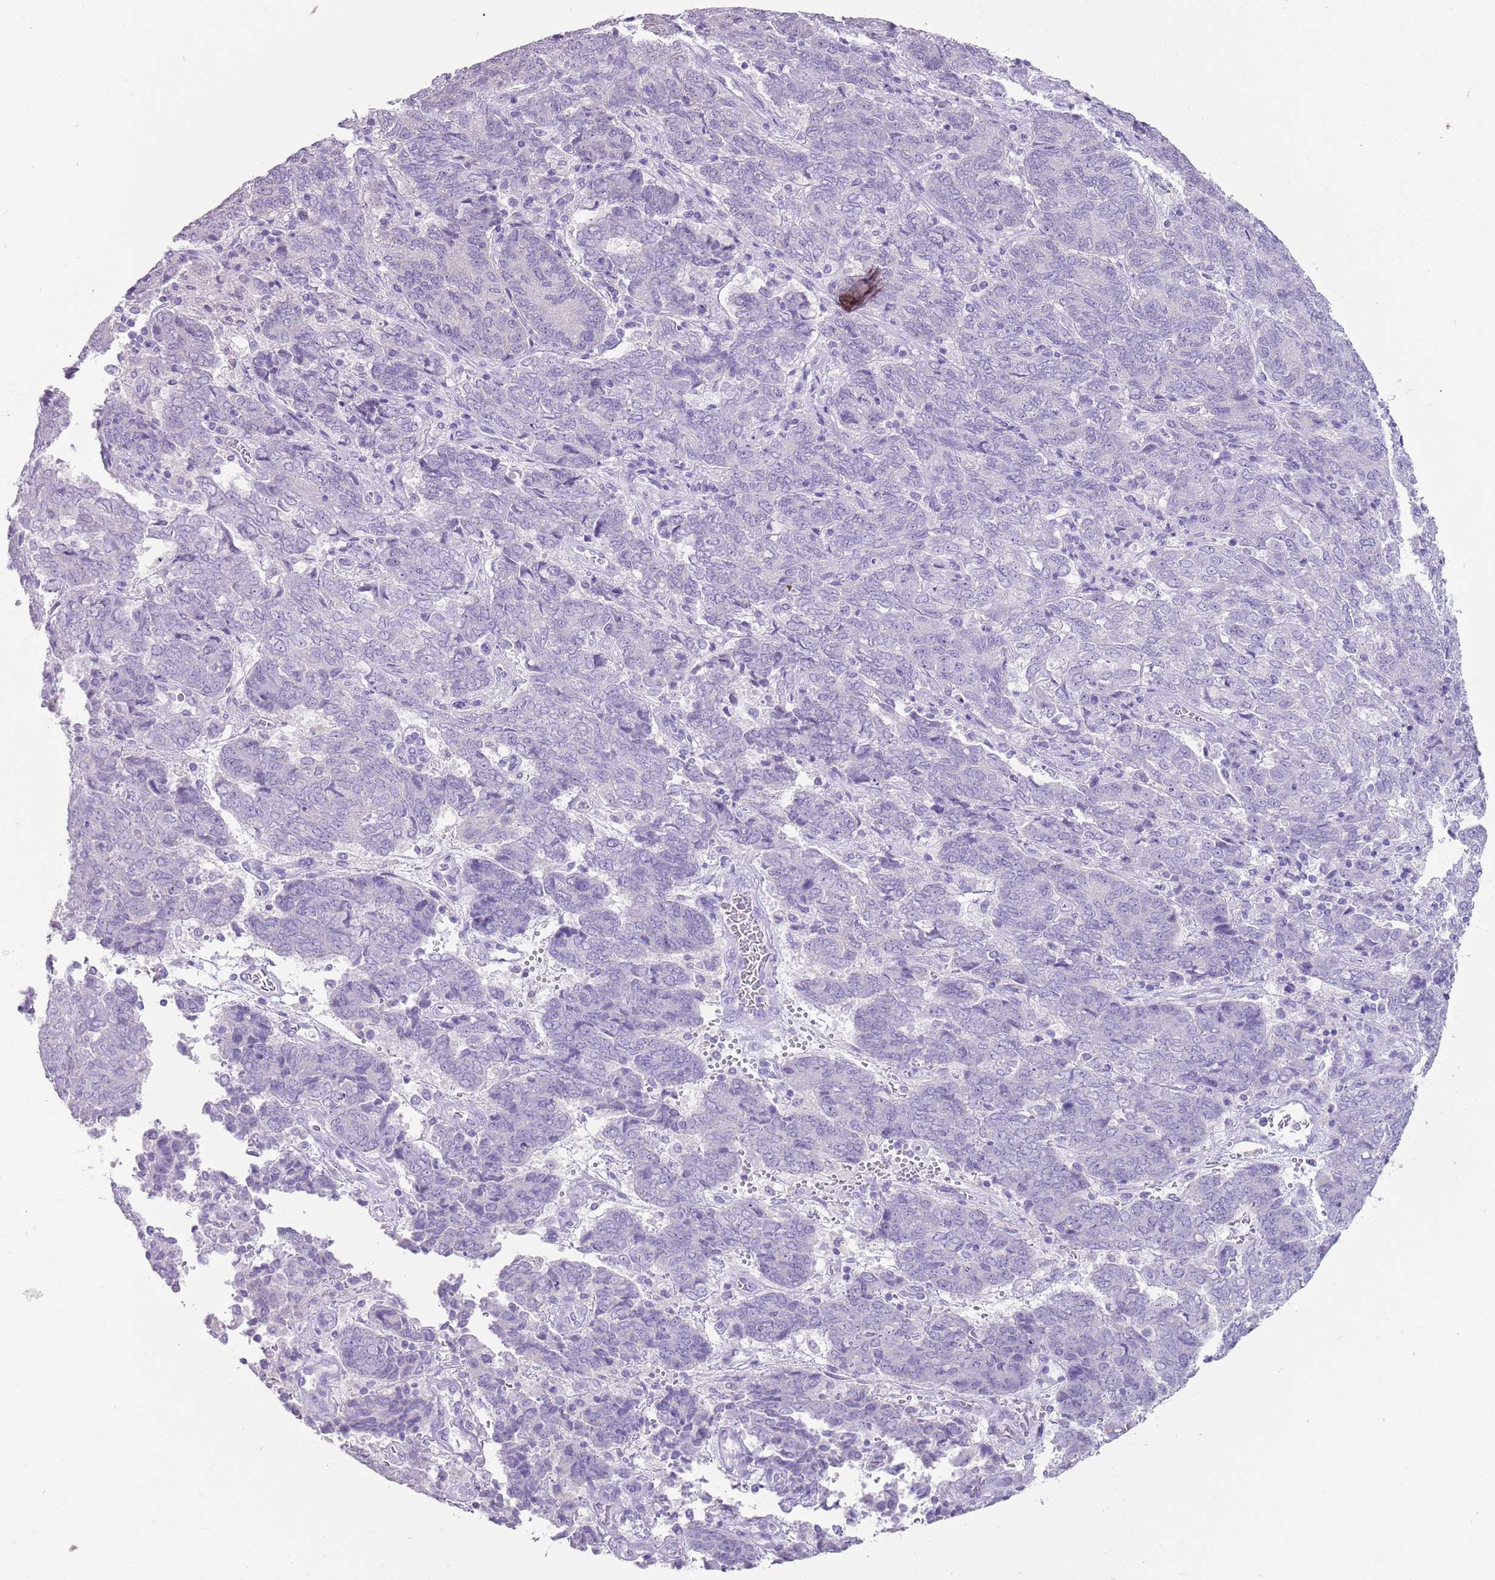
{"staining": {"intensity": "negative", "quantity": "none", "location": "none"}, "tissue": "endometrial cancer", "cell_type": "Tumor cells", "image_type": "cancer", "snomed": [{"axis": "morphology", "description": "Adenocarcinoma, NOS"}, {"axis": "topography", "description": "Endometrium"}], "caption": "This is an immunohistochemistry (IHC) micrograph of human endometrial cancer (adenocarcinoma). There is no staining in tumor cells.", "gene": "NBPF3", "patient": {"sex": "female", "age": 80}}